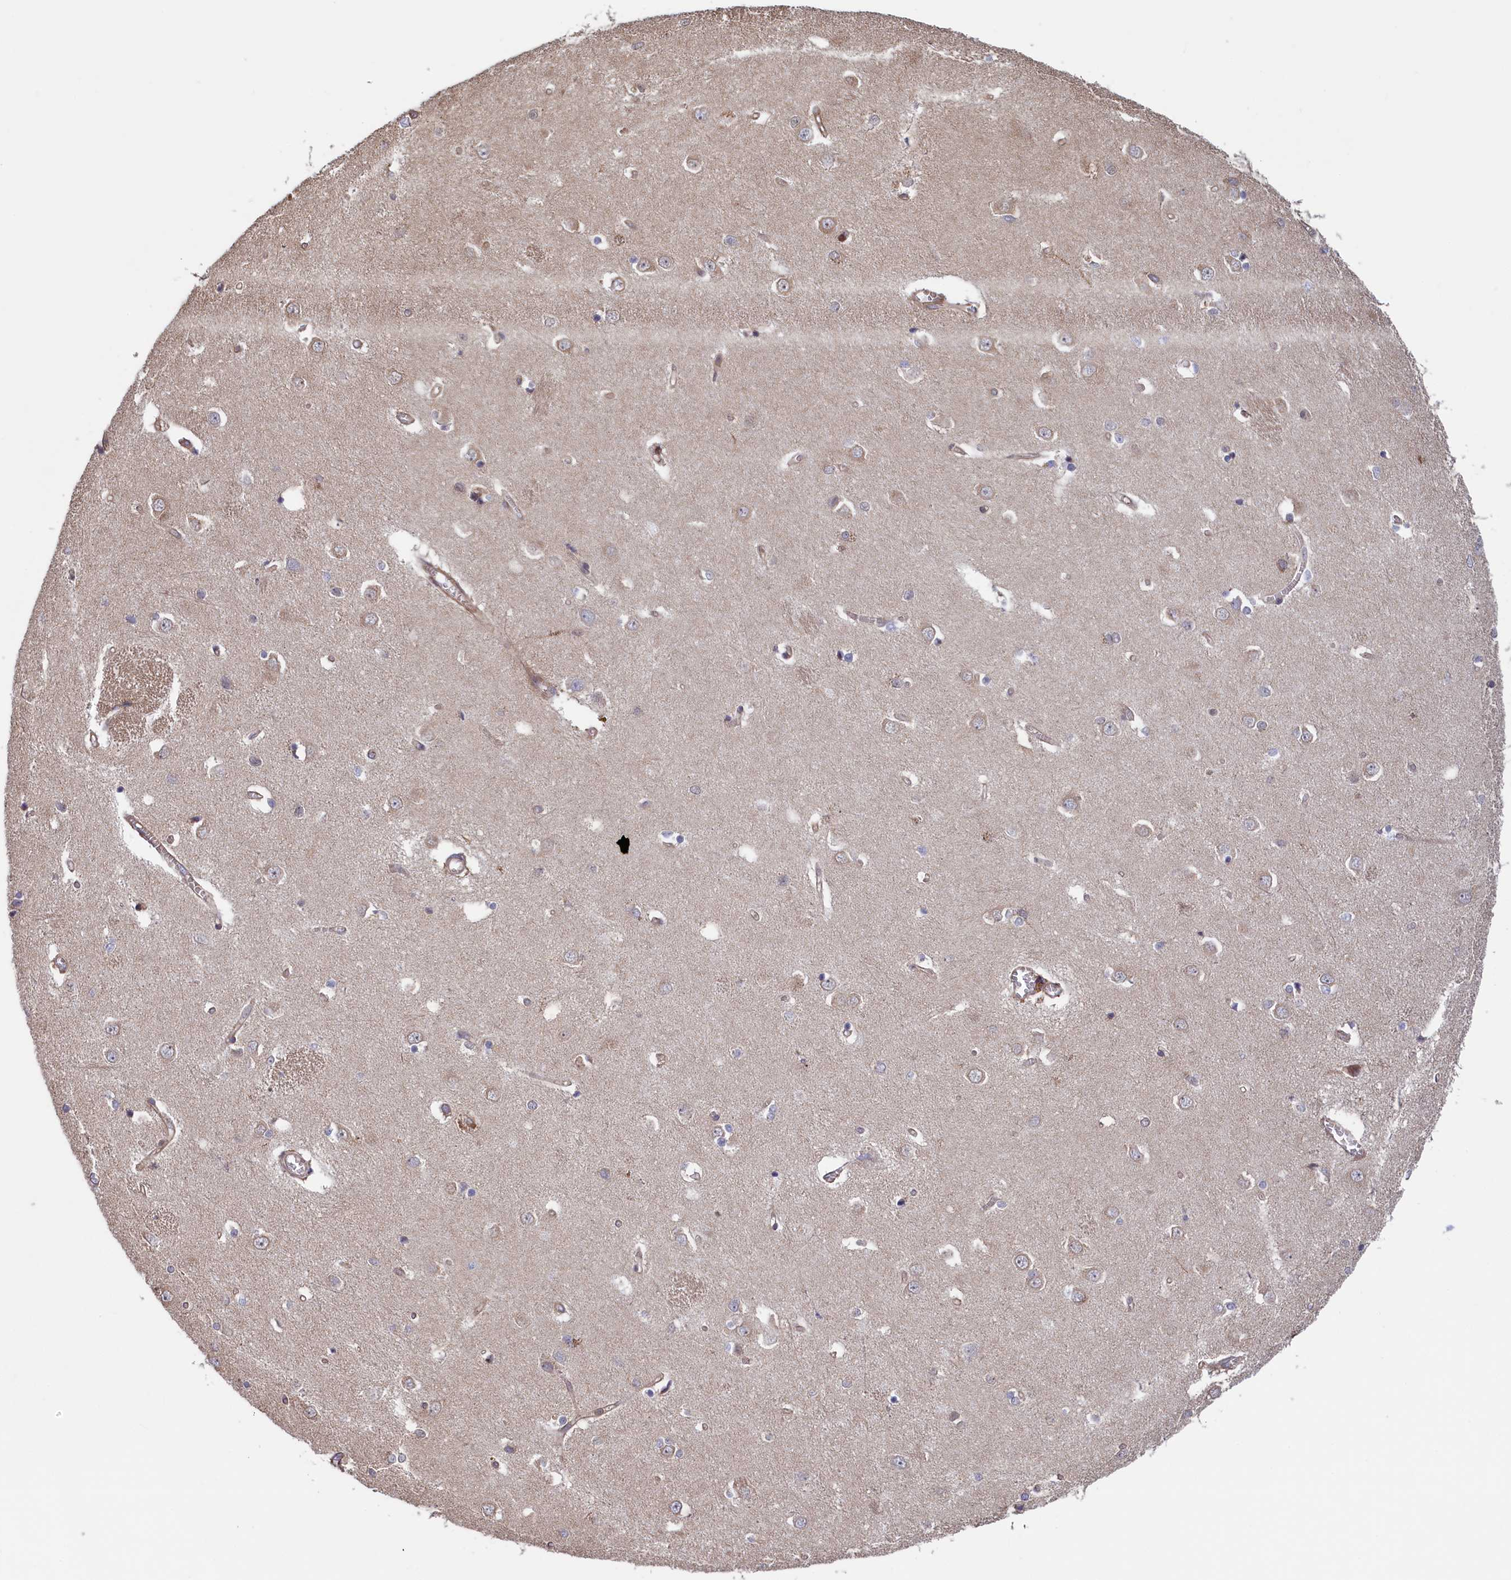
{"staining": {"intensity": "weak", "quantity": "25%-75%", "location": "cytoplasmic/membranous"}, "tissue": "caudate", "cell_type": "Glial cells", "image_type": "normal", "snomed": [{"axis": "morphology", "description": "Normal tissue, NOS"}, {"axis": "topography", "description": "Lateral ventricle wall"}], "caption": "Unremarkable caudate was stained to show a protein in brown. There is low levels of weak cytoplasmic/membranous positivity in about 25%-75% of glial cells.", "gene": "RILPL1", "patient": {"sex": "male", "age": 37}}